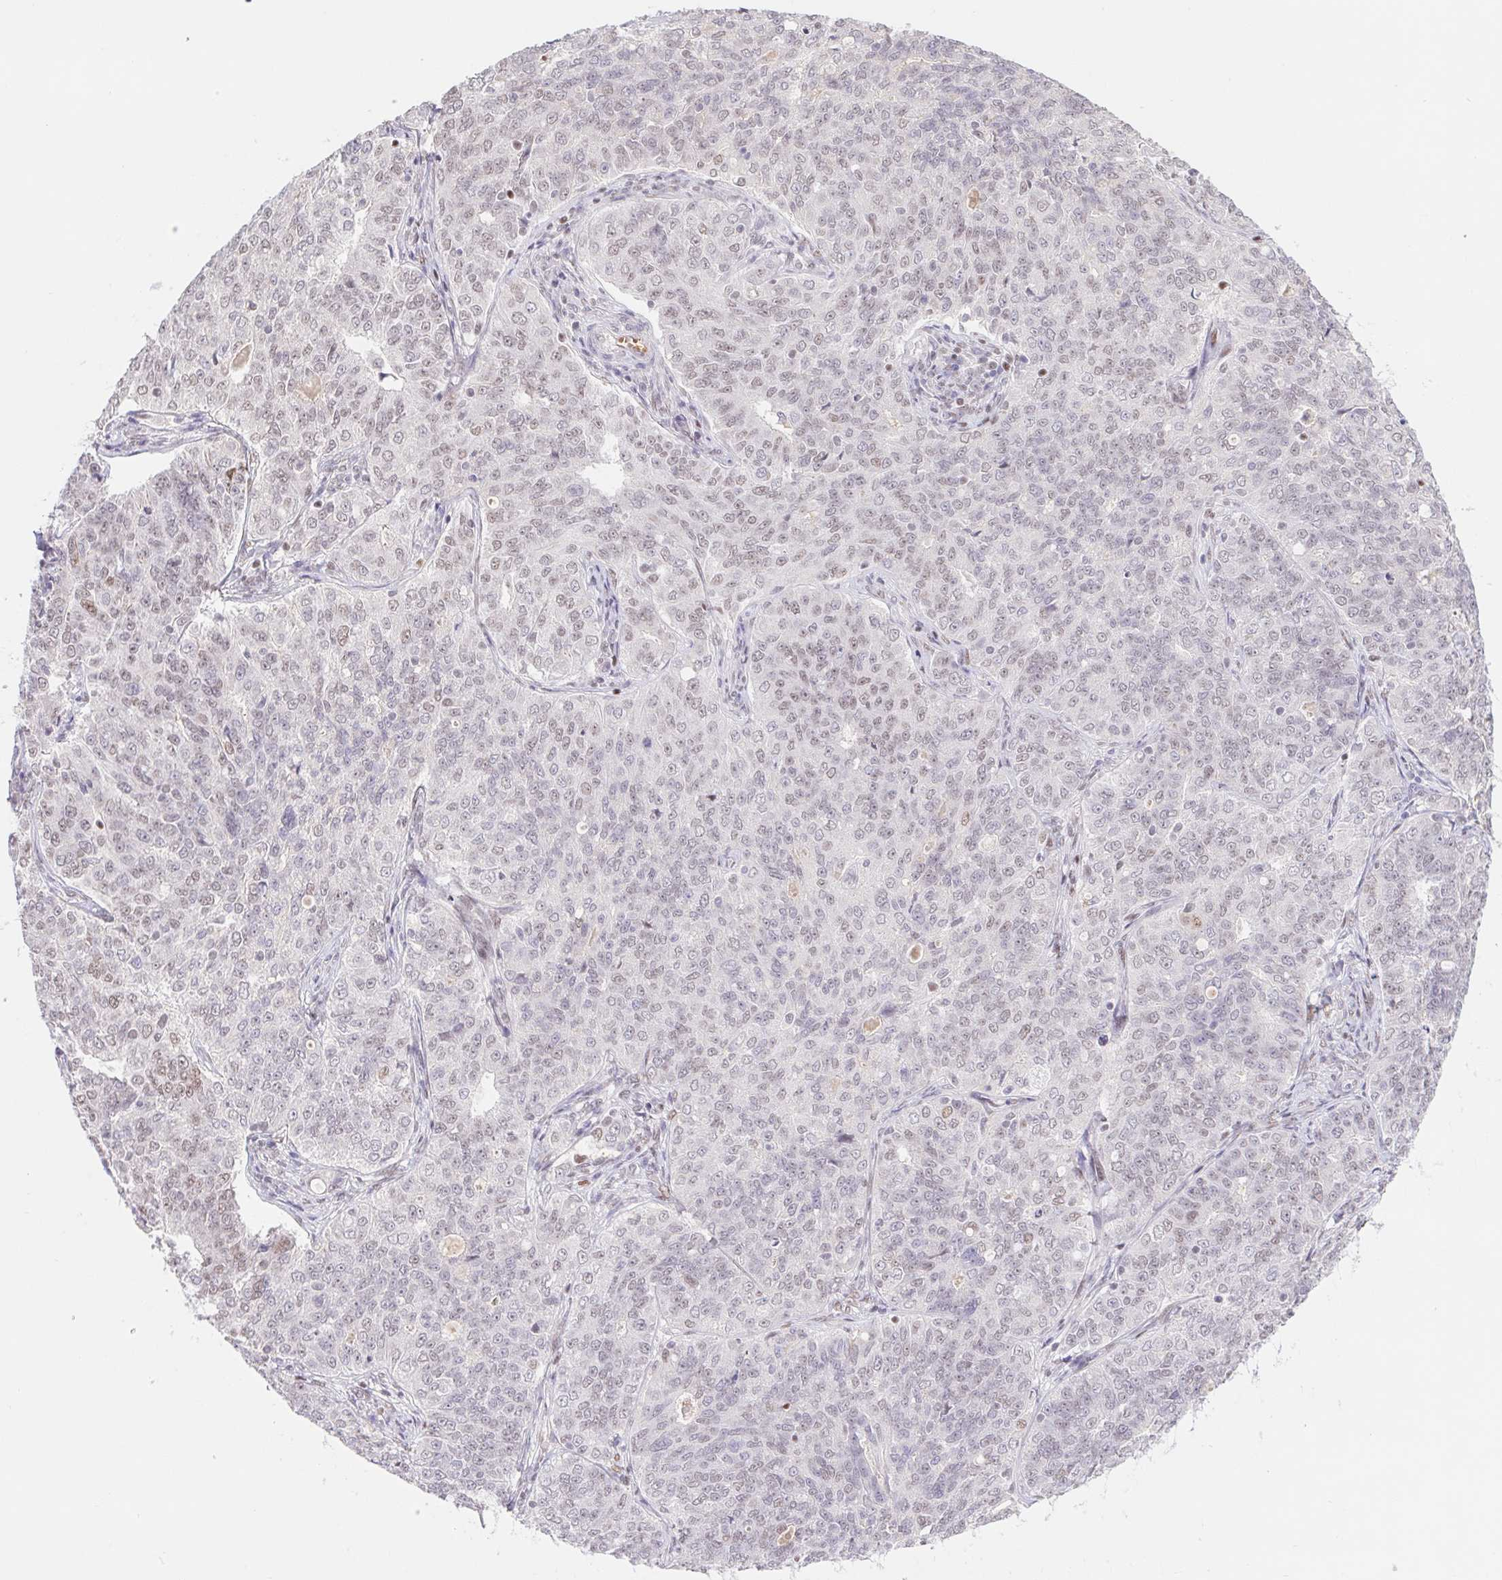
{"staining": {"intensity": "weak", "quantity": "25%-75%", "location": "nuclear"}, "tissue": "endometrial cancer", "cell_type": "Tumor cells", "image_type": "cancer", "snomed": [{"axis": "morphology", "description": "Adenocarcinoma, NOS"}, {"axis": "topography", "description": "Endometrium"}], "caption": "Protein positivity by immunohistochemistry exhibits weak nuclear staining in about 25%-75% of tumor cells in endometrial adenocarcinoma. Using DAB (3,3'-diaminobenzidine) (brown) and hematoxylin (blue) stains, captured at high magnification using brightfield microscopy.", "gene": "TRERF1", "patient": {"sex": "female", "age": 43}}